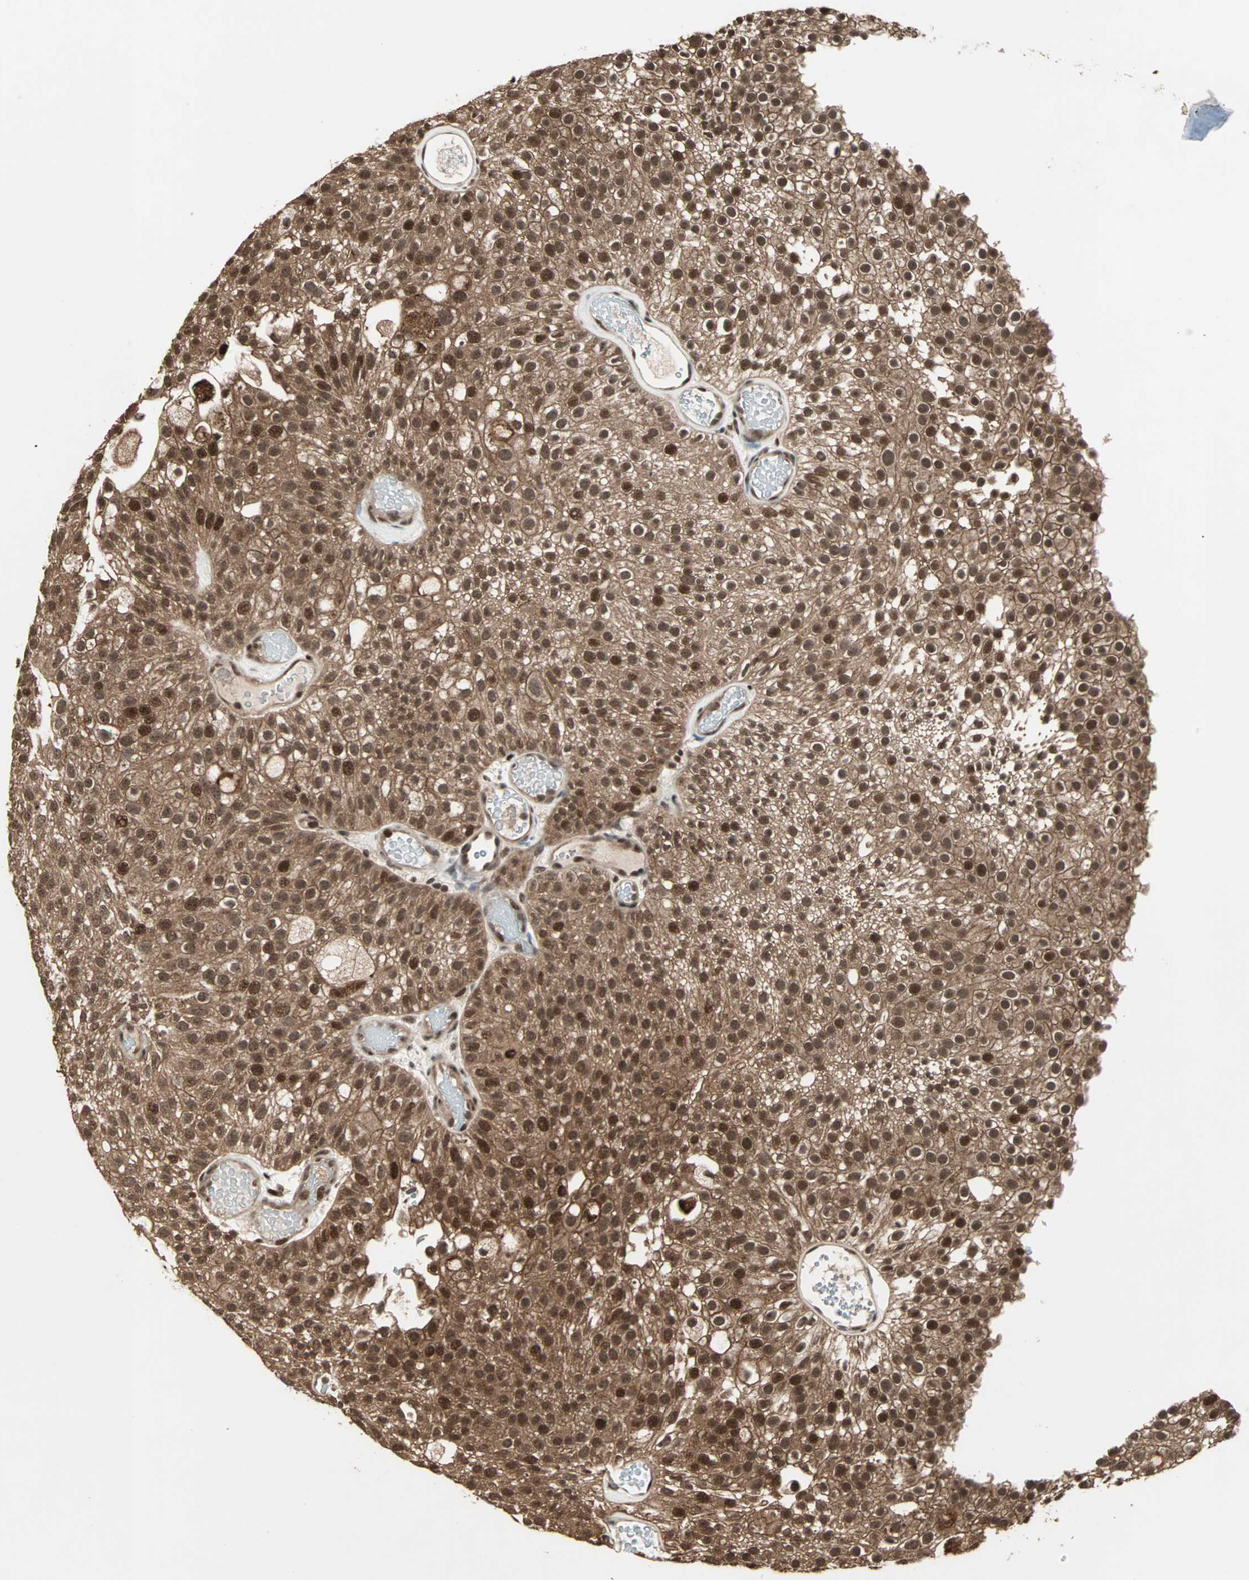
{"staining": {"intensity": "strong", "quantity": ">75%", "location": "cytoplasmic/membranous,nuclear"}, "tissue": "urothelial cancer", "cell_type": "Tumor cells", "image_type": "cancer", "snomed": [{"axis": "morphology", "description": "Urothelial carcinoma, Low grade"}, {"axis": "topography", "description": "Urinary bladder"}], "caption": "Human urothelial carcinoma (low-grade) stained with a protein marker reveals strong staining in tumor cells.", "gene": "ZNF44", "patient": {"sex": "male", "age": 78}}